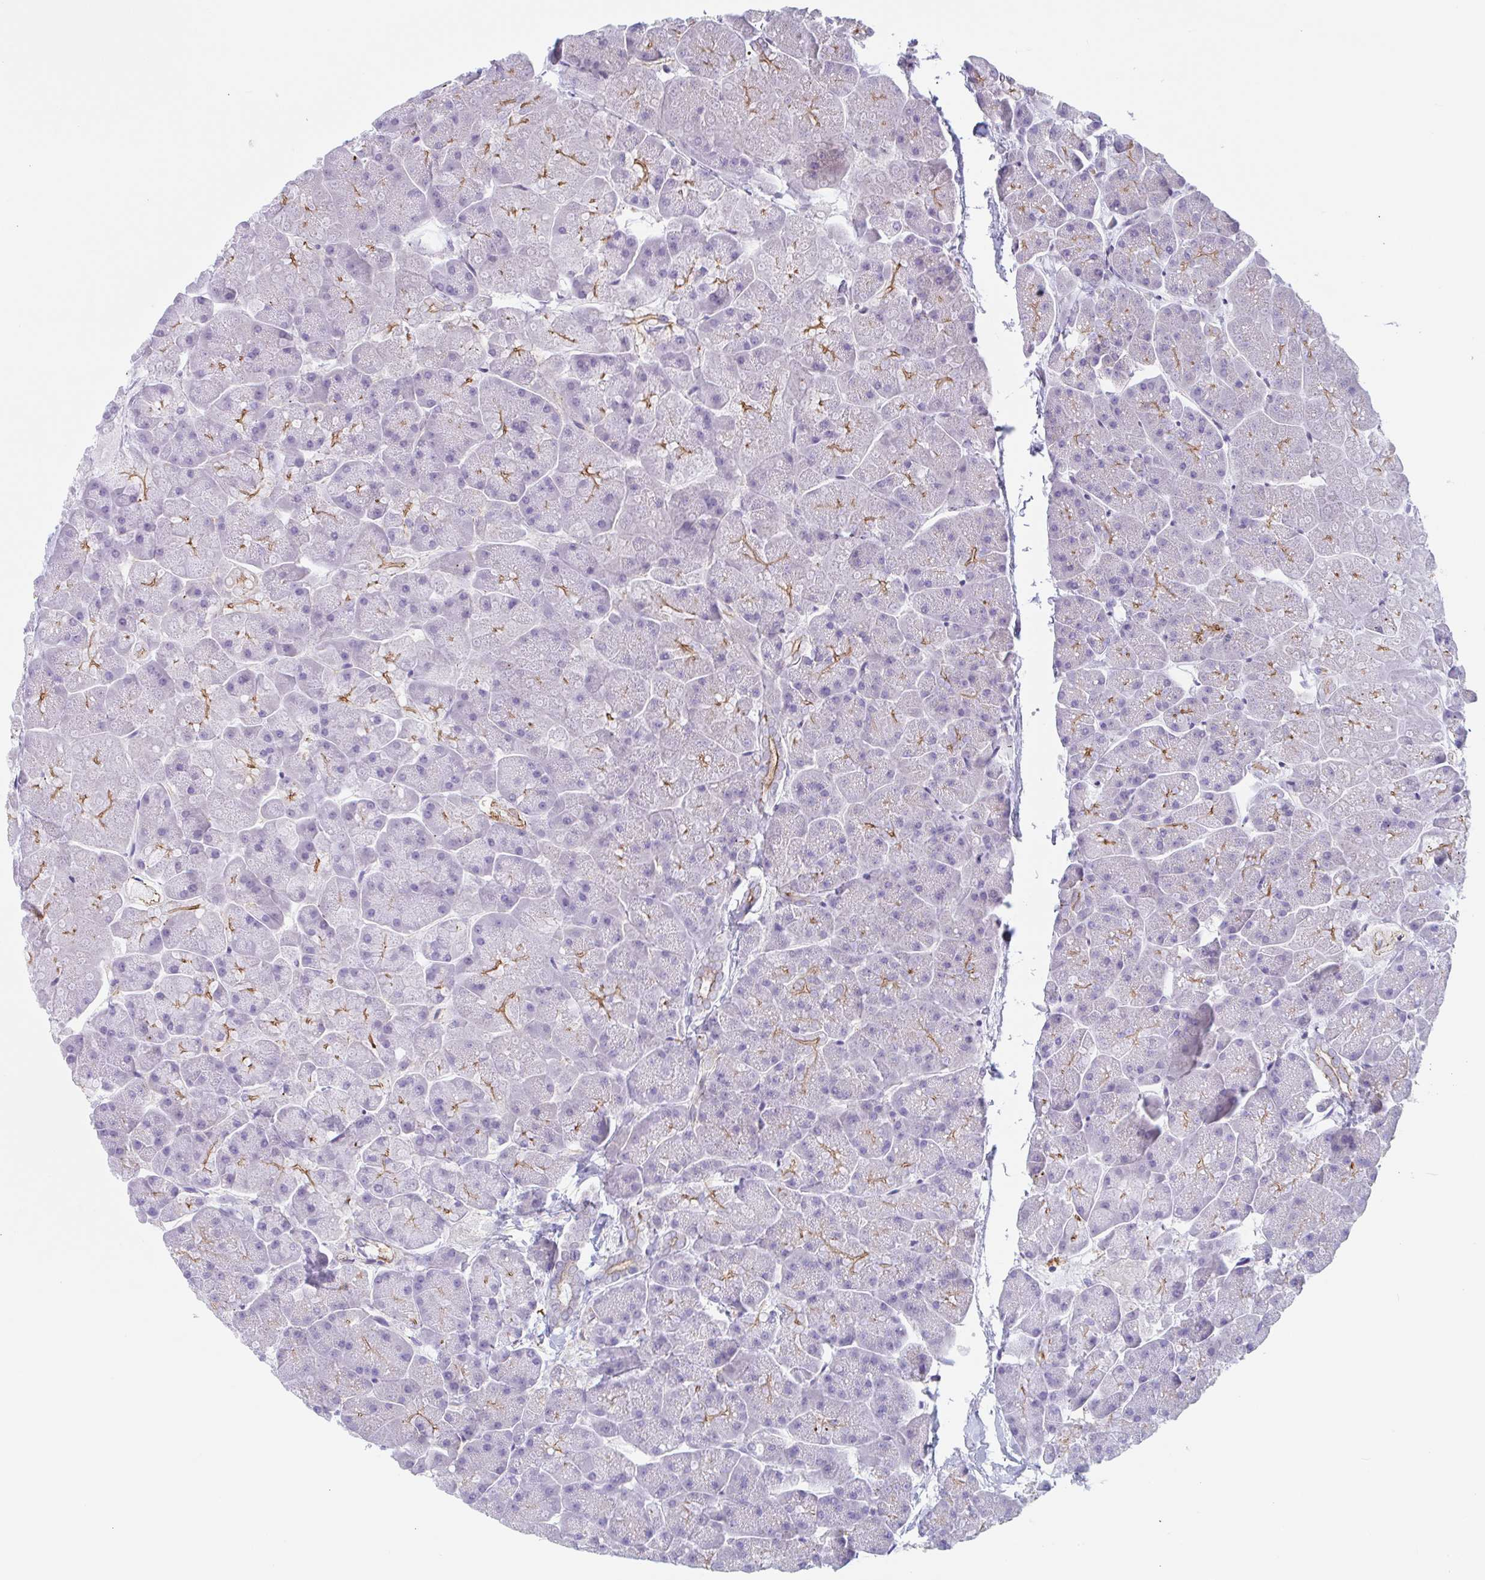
{"staining": {"intensity": "moderate", "quantity": "<25%", "location": "cytoplasmic/membranous"}, "tissue": "pancreas", "cell_type": "Exocrine glandular cells", "image_type": "normal", "snomed": [{"axis": "morphology", "description": "Normal tissue, NOS"}, {"axis": "topography", "description": "Pancreas"}, {"axis": "topography", "description": "Peripheral nerve tissue"}], "caption": "DAB immunohistochemical staining of benign pancreas displays moderate cytoplasmic/membranous protein staining in about <25% of exocrine glandular cells.", "gene": "LENG9", "patient": {"sex": "male", "age": 54}}